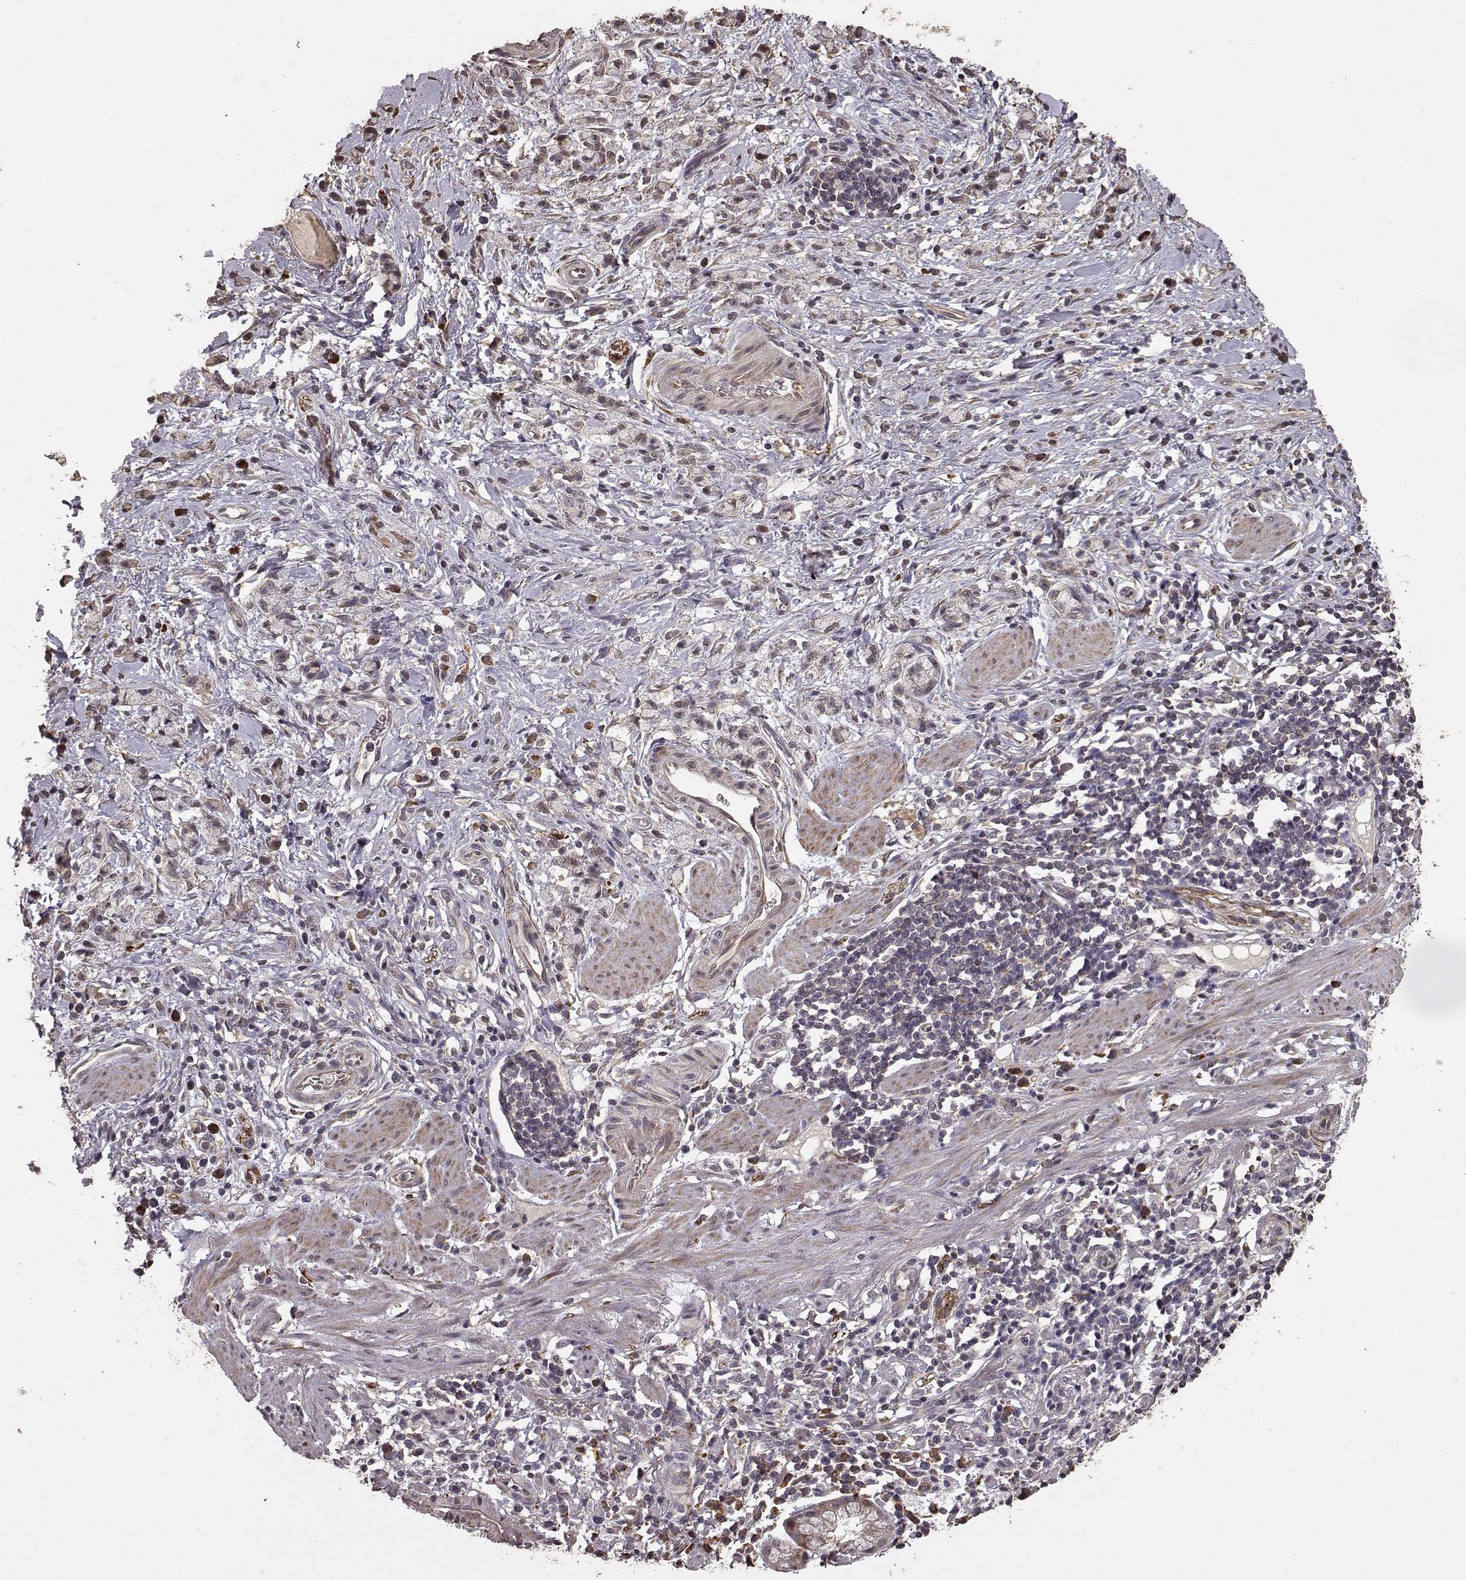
{"staining": {"intensity": "weak", "quantity": ">75%", "location": "cytoplasmic/membranous"}, "tissue": "stomach cancer", "cell_type": "Tumor cells", "image_type": "cancer", "snomed": [{"axis": "morphology", "description": "Adenocarcinoma, NOS"}, {"axis": "topography", "description": "Stomach"}], "caption": "Protein expression analysis of human stomach cancer (adenocarcinoma) reveals weak cytoplasmic/membranous staining in about >75% of tumor cells.", "gene": "USP15", "patient": {"sex": "male", "age": 58}}